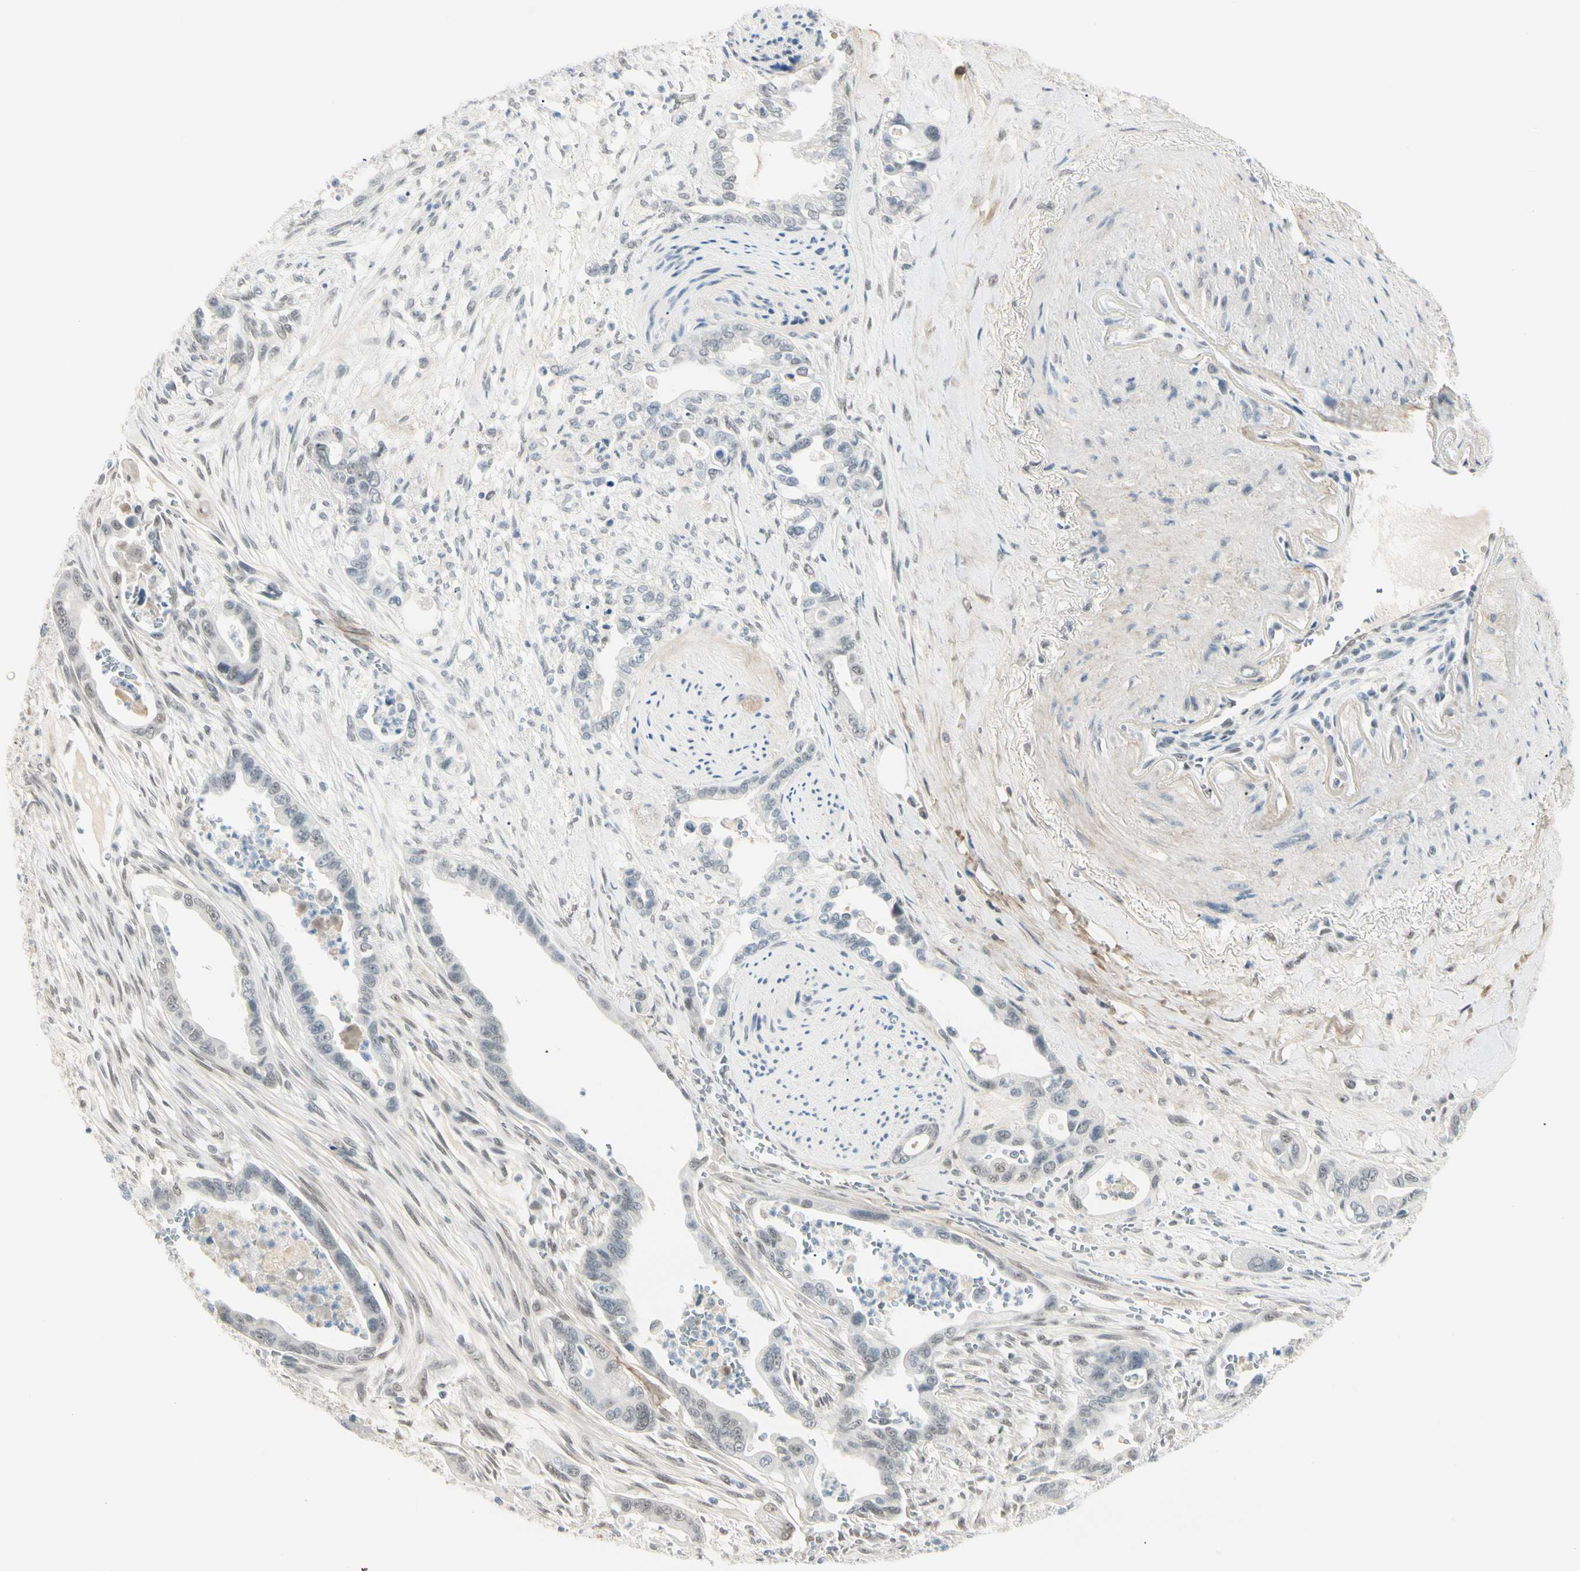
{"staining": {"intensity": "negative", "quantity": "none", "location": "none"}, "tissue": "pancreatic cancer", "cell_type": "Tumor cells", "image_type": "cancer", "snomed": [{"axis": "morphology", "description": "Adenocarcinoma, NOS"}, {"axis": "topography", "description": "Pancreas"}], "caption": "Immunohistochemical staining of human pancreatic cancer demonstrates no significant staining in tumor cells.", "gene": "ASPN", "patient": {"sex": "male", "age": 70}}